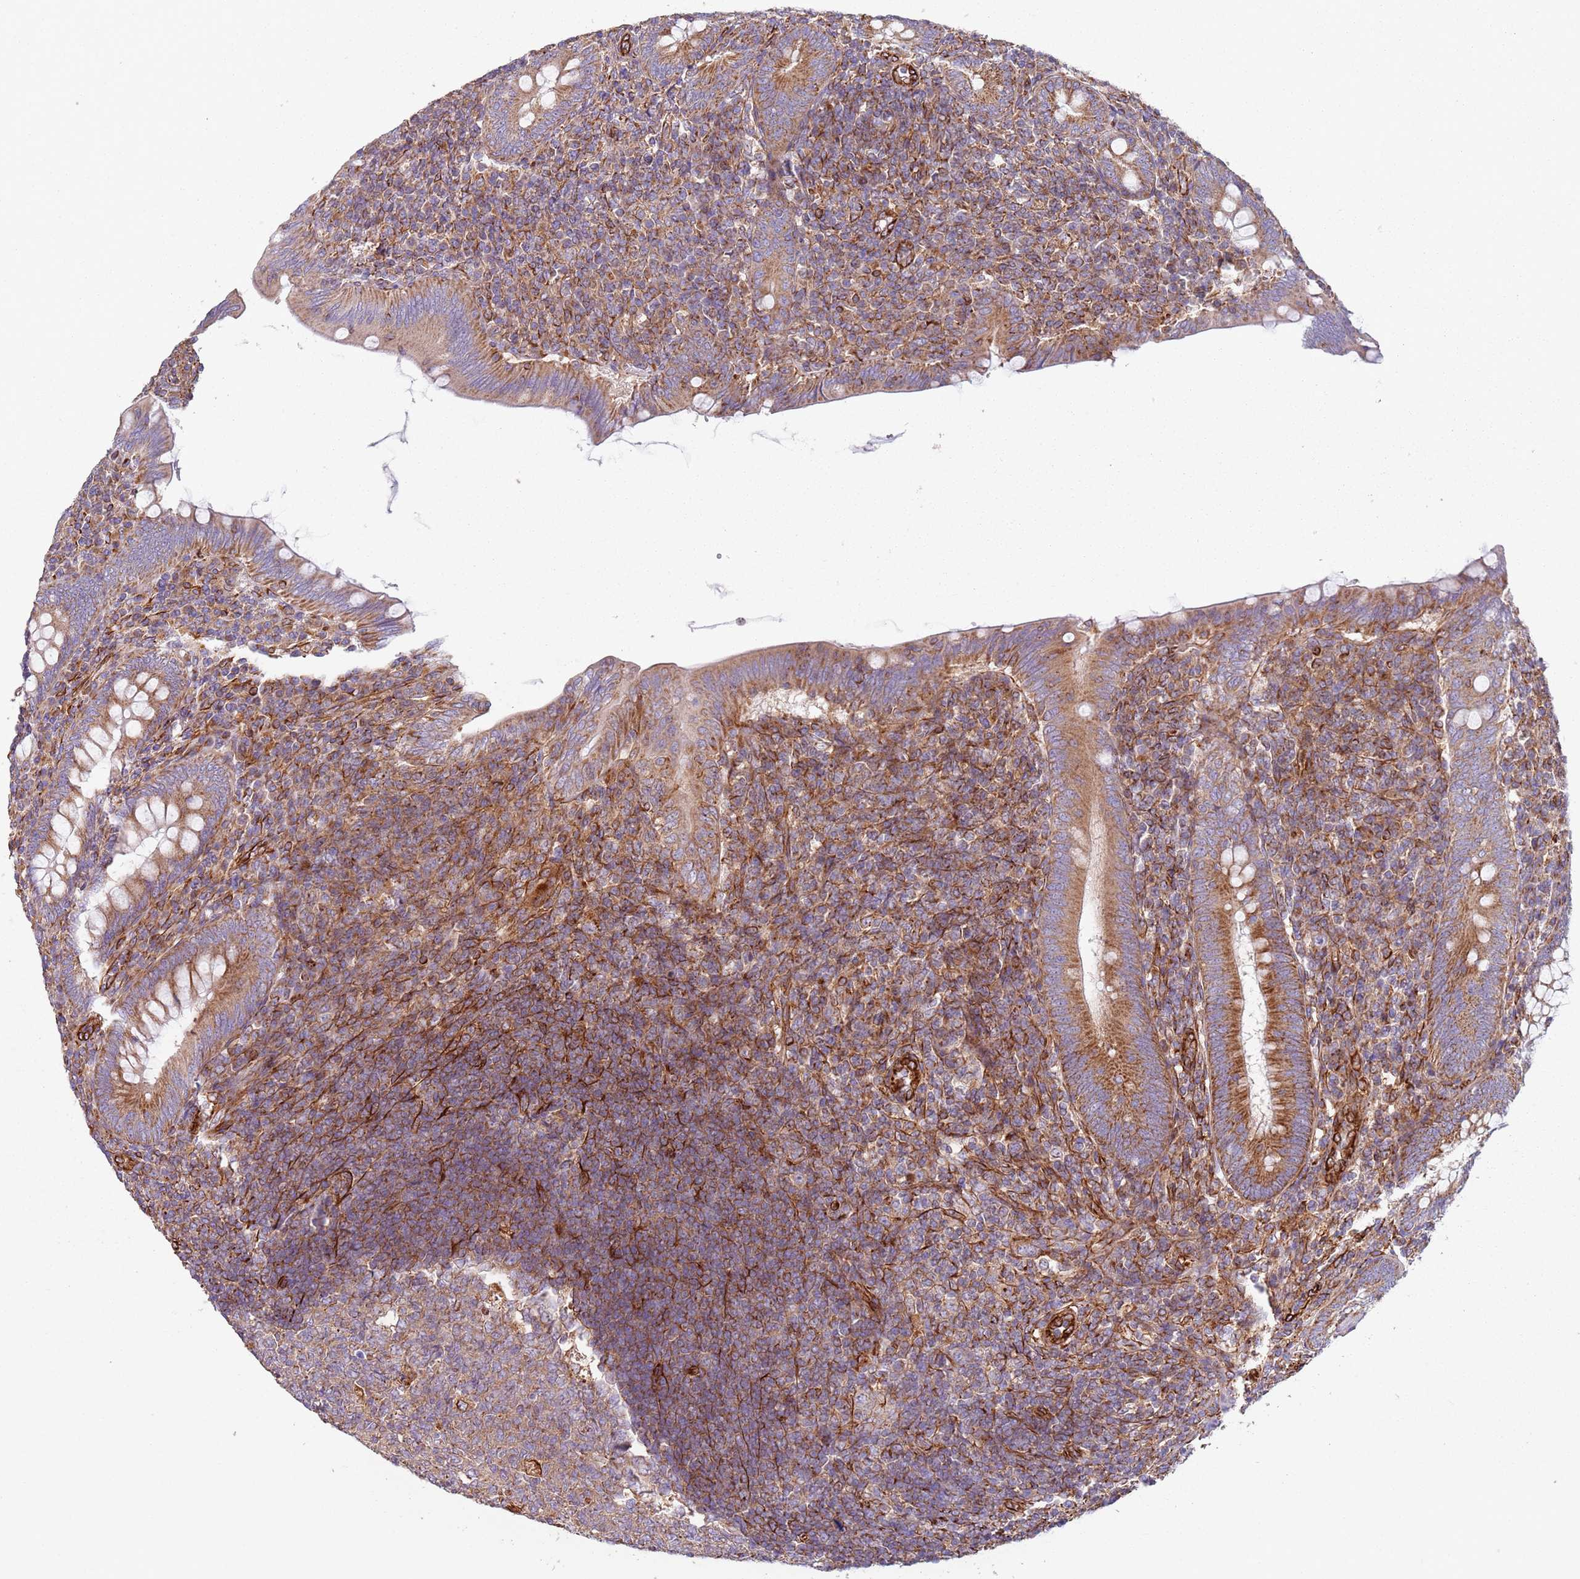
{"staining": {"intensity": "moderate", "quantity": ">75%", "location": "cytoplasmic/membranous"}, "tissue": "appendix", "cell_type": "Glandular cells", "image_type": "normal", "snomed": [{"axis": "morphology", "description": "Normal tissue, NOS"}, {"axis": "topography", "description": "Appendix"}], "caption": "Protein analysis of benign appendix shows moderate cytoplasmic/membranous staining in about >75% of glandular cells. (DAB IHC, brown staining for protein, blue staining for nuclei).", "gene": "SNAPIN", "patient": {"sex": "male", "age": 14}}